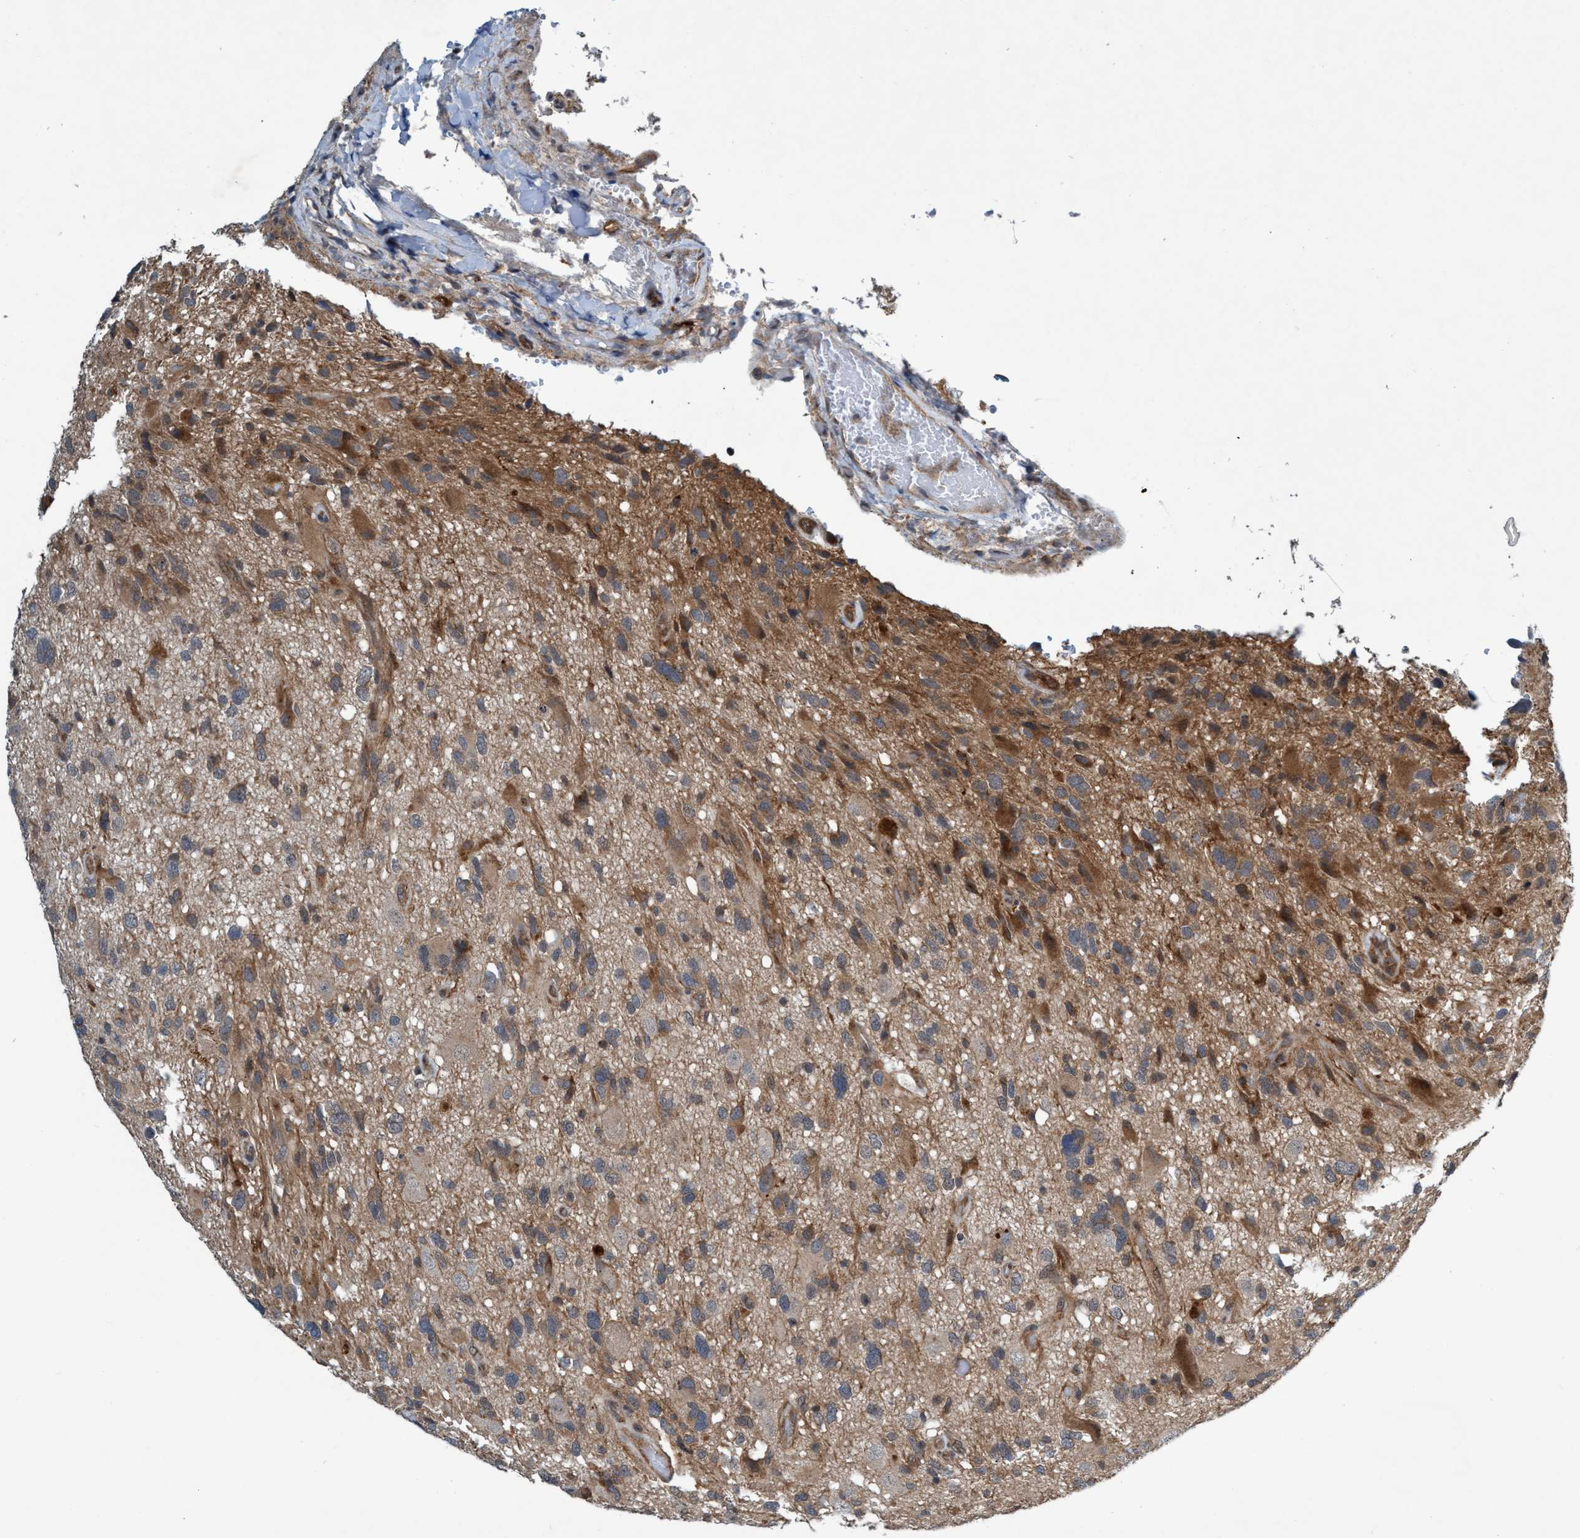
{"staining": {"intensity": "moderate", "quantity": "25%-75%", "location": "cytoplasmic/membranous"}, "tissue": "glioma", "cell_type": "Tumor cells", "image_type": "cancer", "snomed": [{"axis": "morphology", "description": "Glioma, malignant, High grade"}, {"axis": "topography", "description": "Brain"}], "caption": "Malignant high-grade glioma stained for a protein demonstrates moderate cytoplasmic/membranous positivity in tumor cells.", "gene": "TRIM65", "patient": {"sex": "male", "age": 33}}